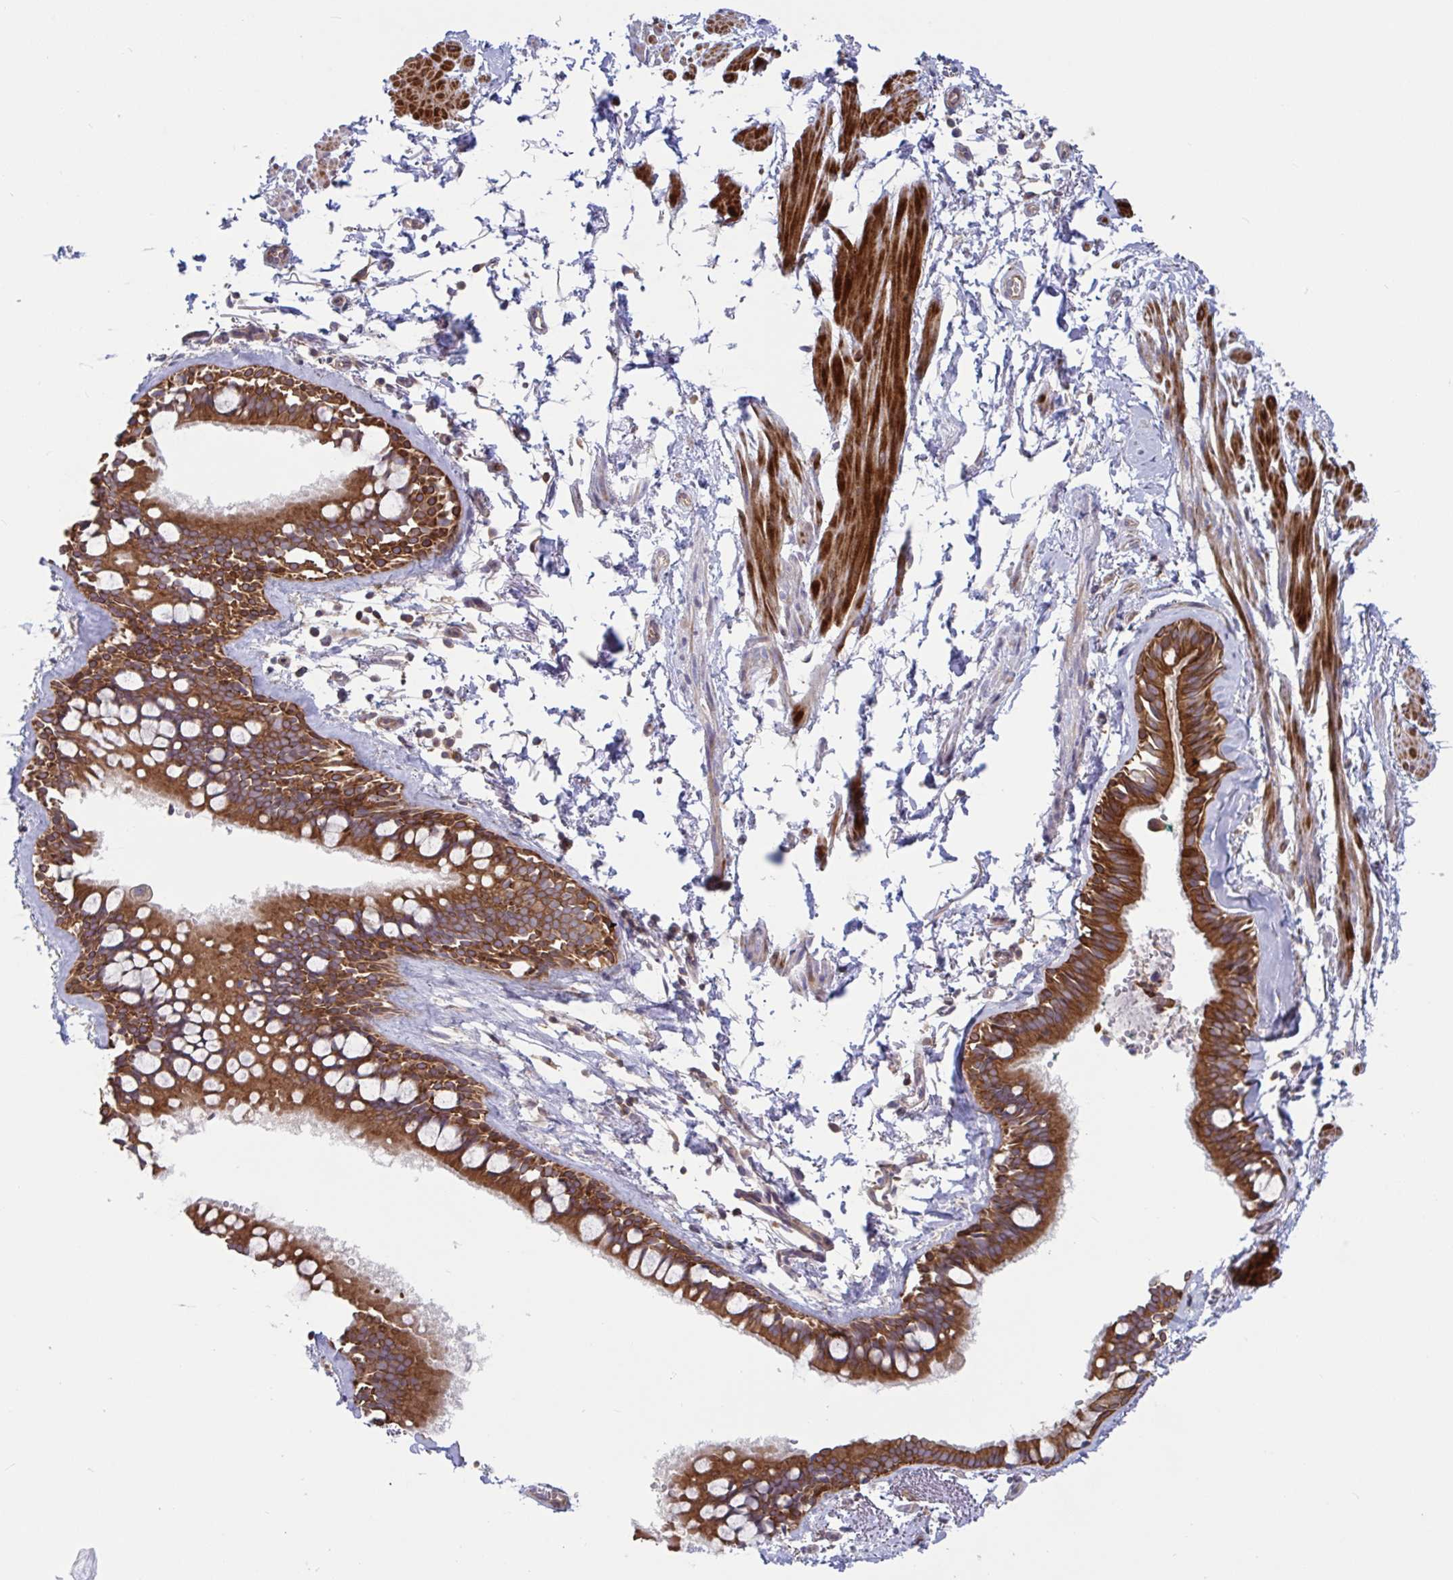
{"staining": {"intensity": "strong", "quantity": "25%-75%", "location": "cytoplasmic/membranous"}, "tissue": "bronchus", "cell_type": "Respiratory epithelial cells", "image_type": "normal", "snomed": [{"axis": "morphology", "description": "Normal tissue, NOS"}, {"axis": "topography", "description": "Cartilage tissue"}, {"axis": "topography", "description": "Bronchus"}, {"axis": "topography", "description": "Peripheral nerve tissue"}], "caption": "Immunohistochemistry (IHC) (DAB (3,3'-diaminobenzidine)) staining of unremarkable bronchus reveals strong cytoplasmic/membranous protein expression in approximately 25%-75% of respiratory epithelial cells.", "gene": "TANK", "patient": {"sex": "female", "age": 59}}